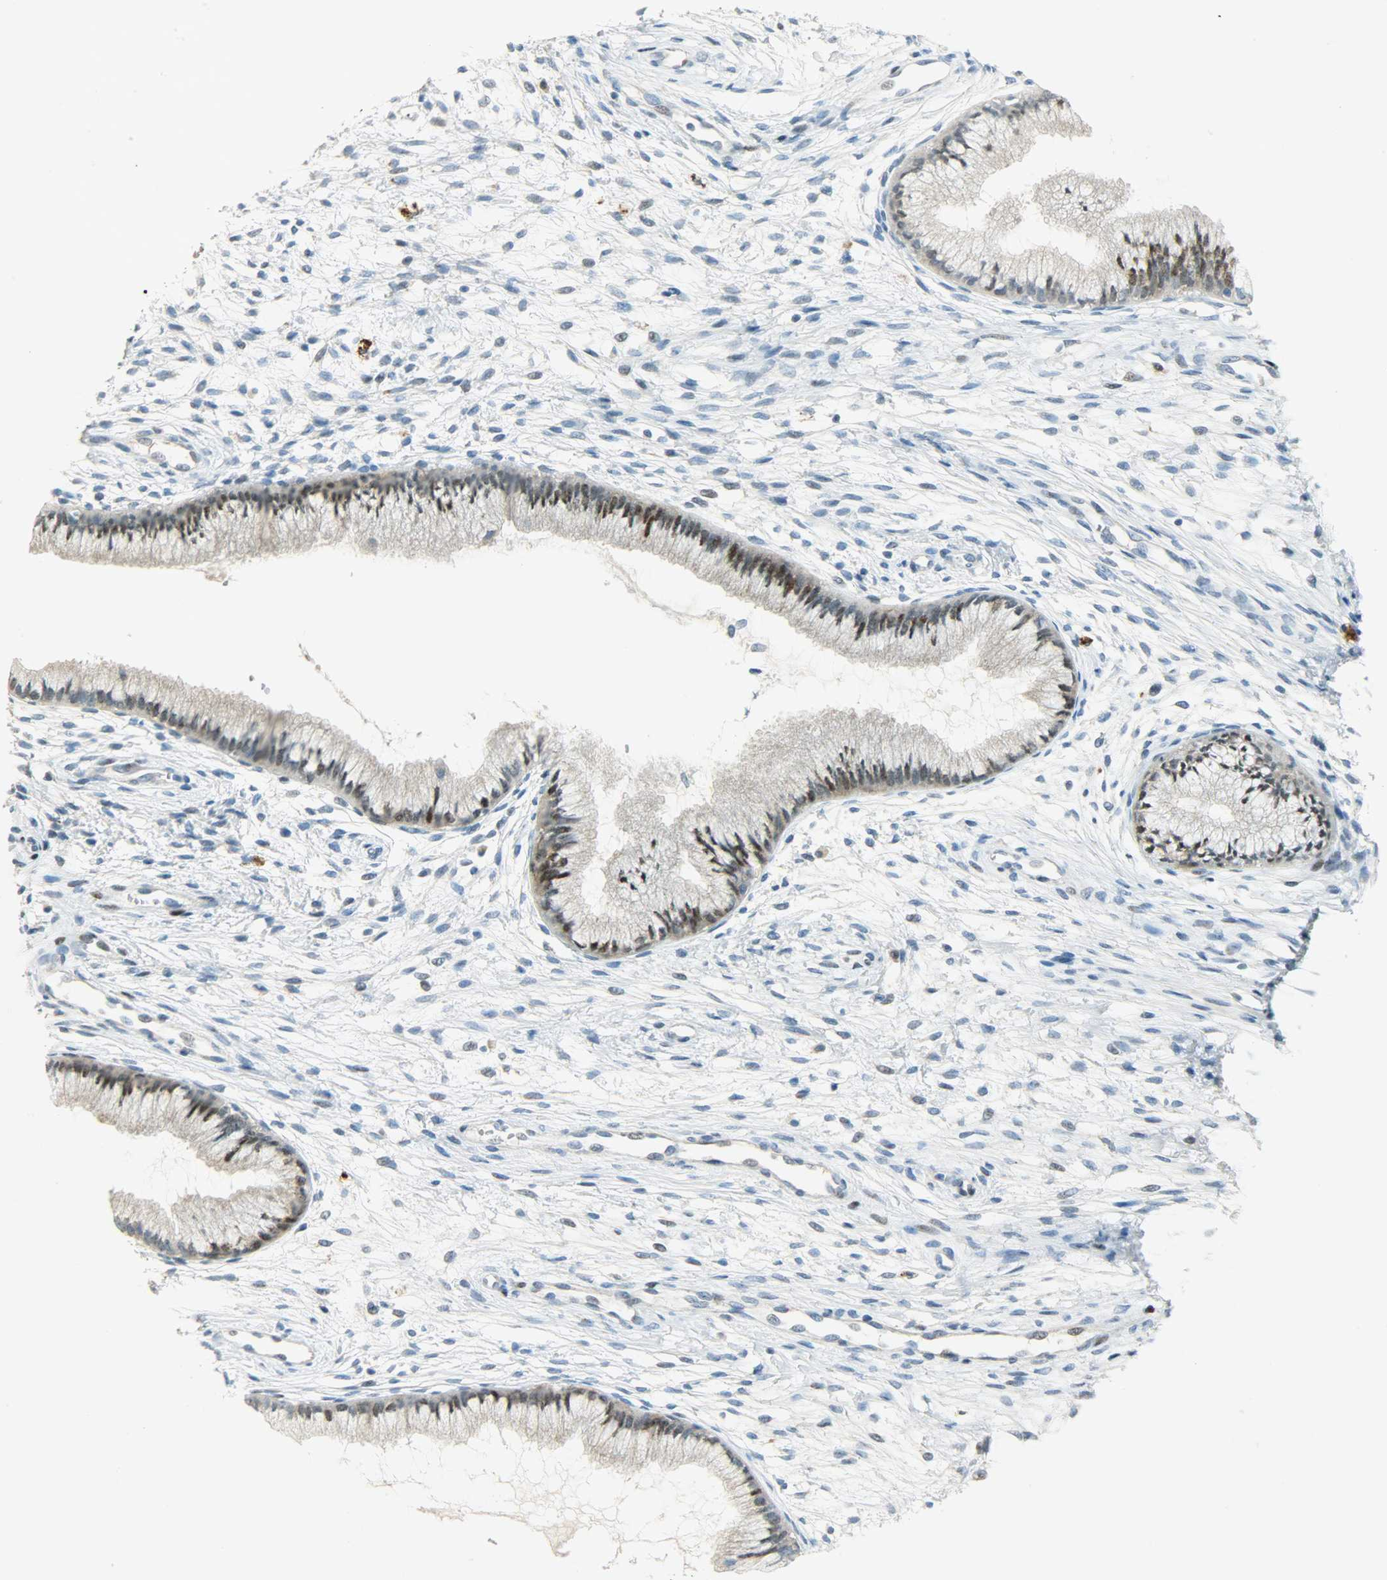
{"staining": {"intensity": "moderate", "quantity": ">75%", "location": "nuclear"}, "tissue": "cervix", "cell_type": "Glandular cells", "image_type": "normal", "snomed": [{"axis": "morphology", "description": "Normal tissue, NOS"}, {"axis": "topography", "description": "Cervix"}], "caption": "Protein staining by immunohistochemistry (IHC) reveals moderate nuclear staining in approximately >75% of glandular cells in normal cervix.", "gene": "JUNB", "patient": {"sex": "female", "age": 39}}